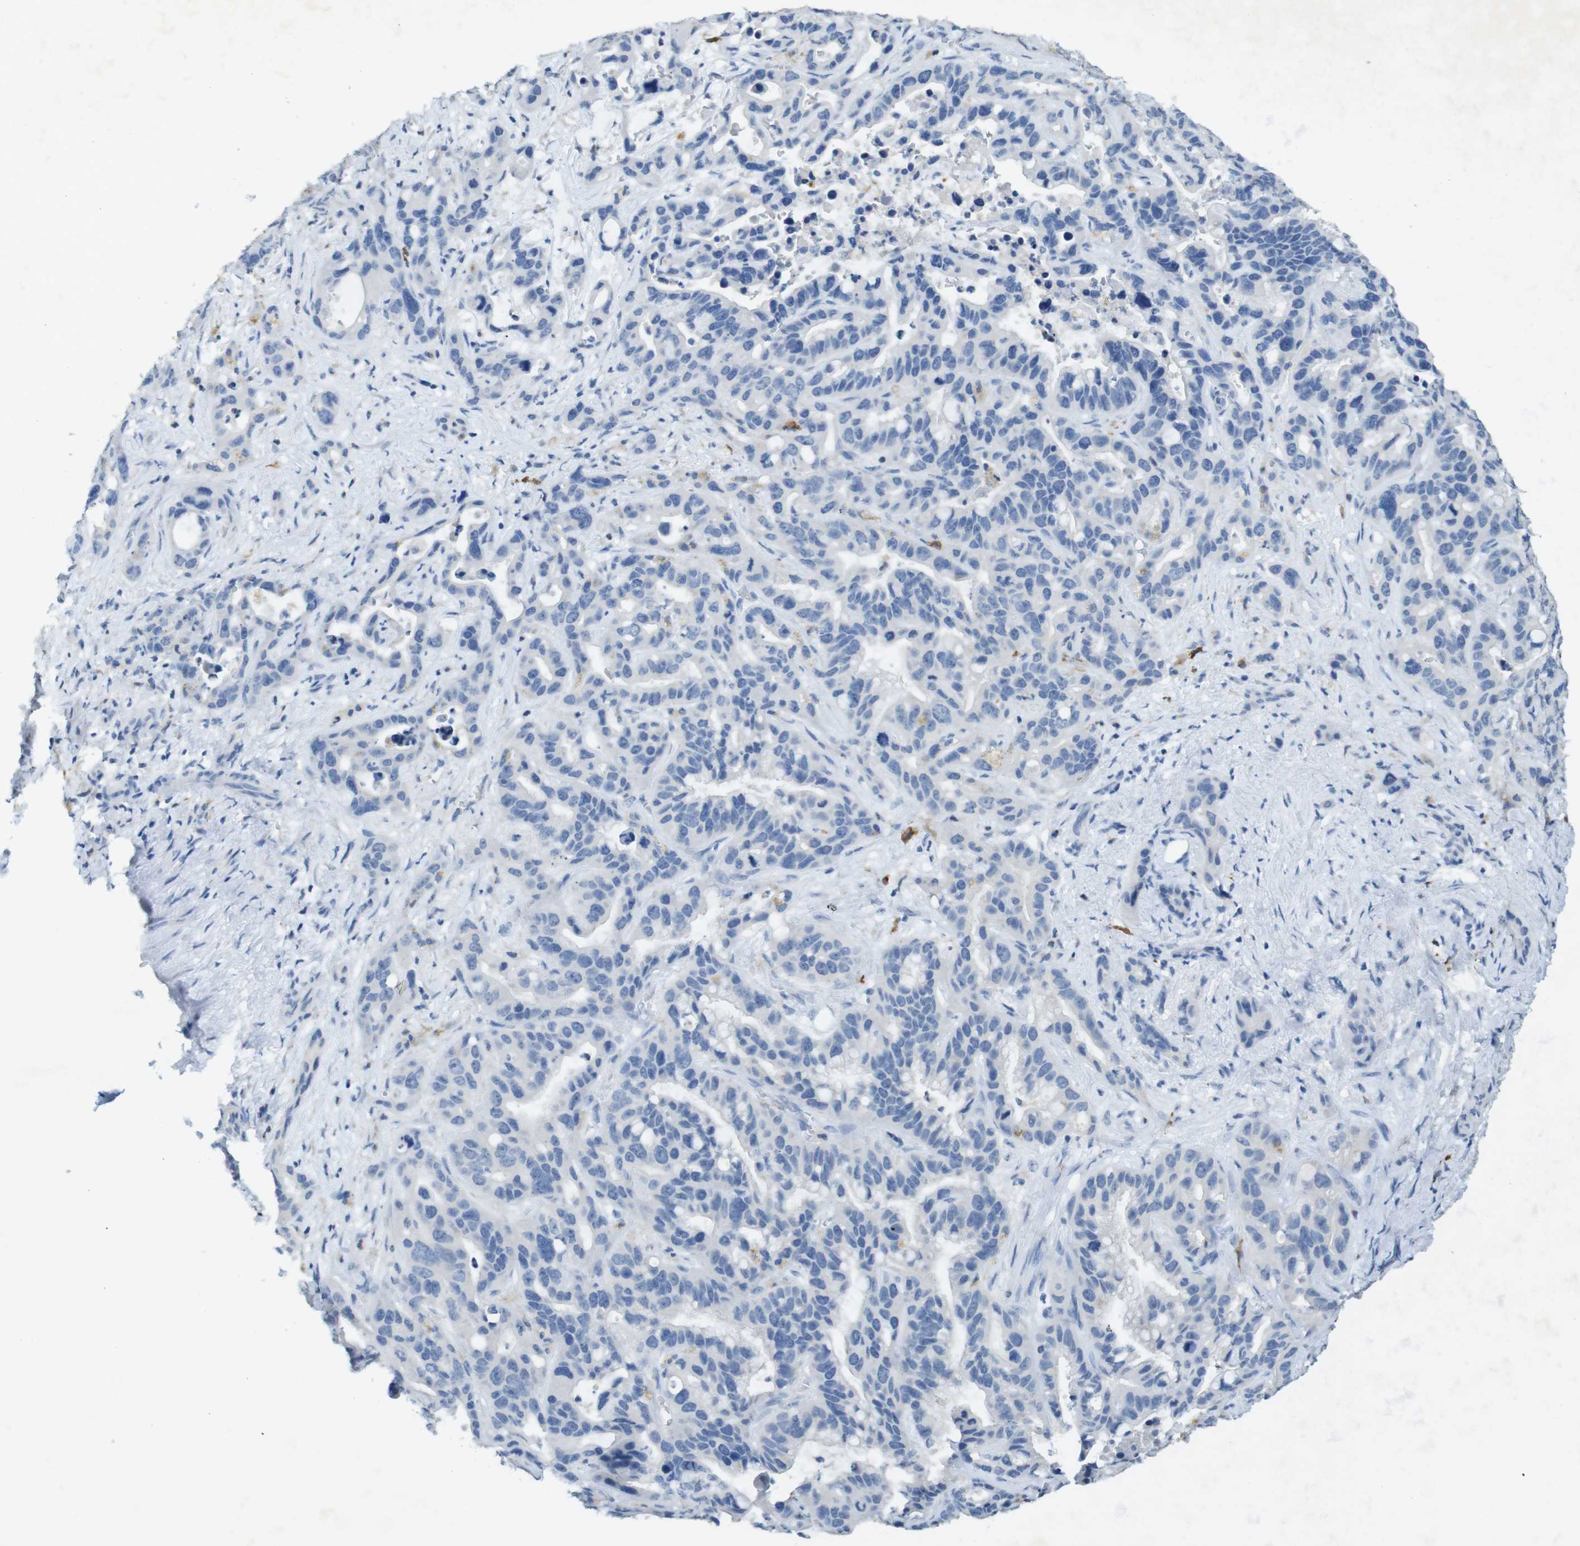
{"staining": {"intensity": "negative", "quantity": "none", "location": "none"}, "tissue": "liver cancer", "cell_type": "Tumor cells", "image_type": "cancer", "snomed": [{"axis": "morphology", "description": "Cholangiocarcinoma"}, {"axis": "topography", "description": "Liver"}], "caption": "Protein analysis of liver cancer exhibits no significant staining in tumor cells.", "gene": "CD320", "patient": {"sex": "female", "age": 65}}